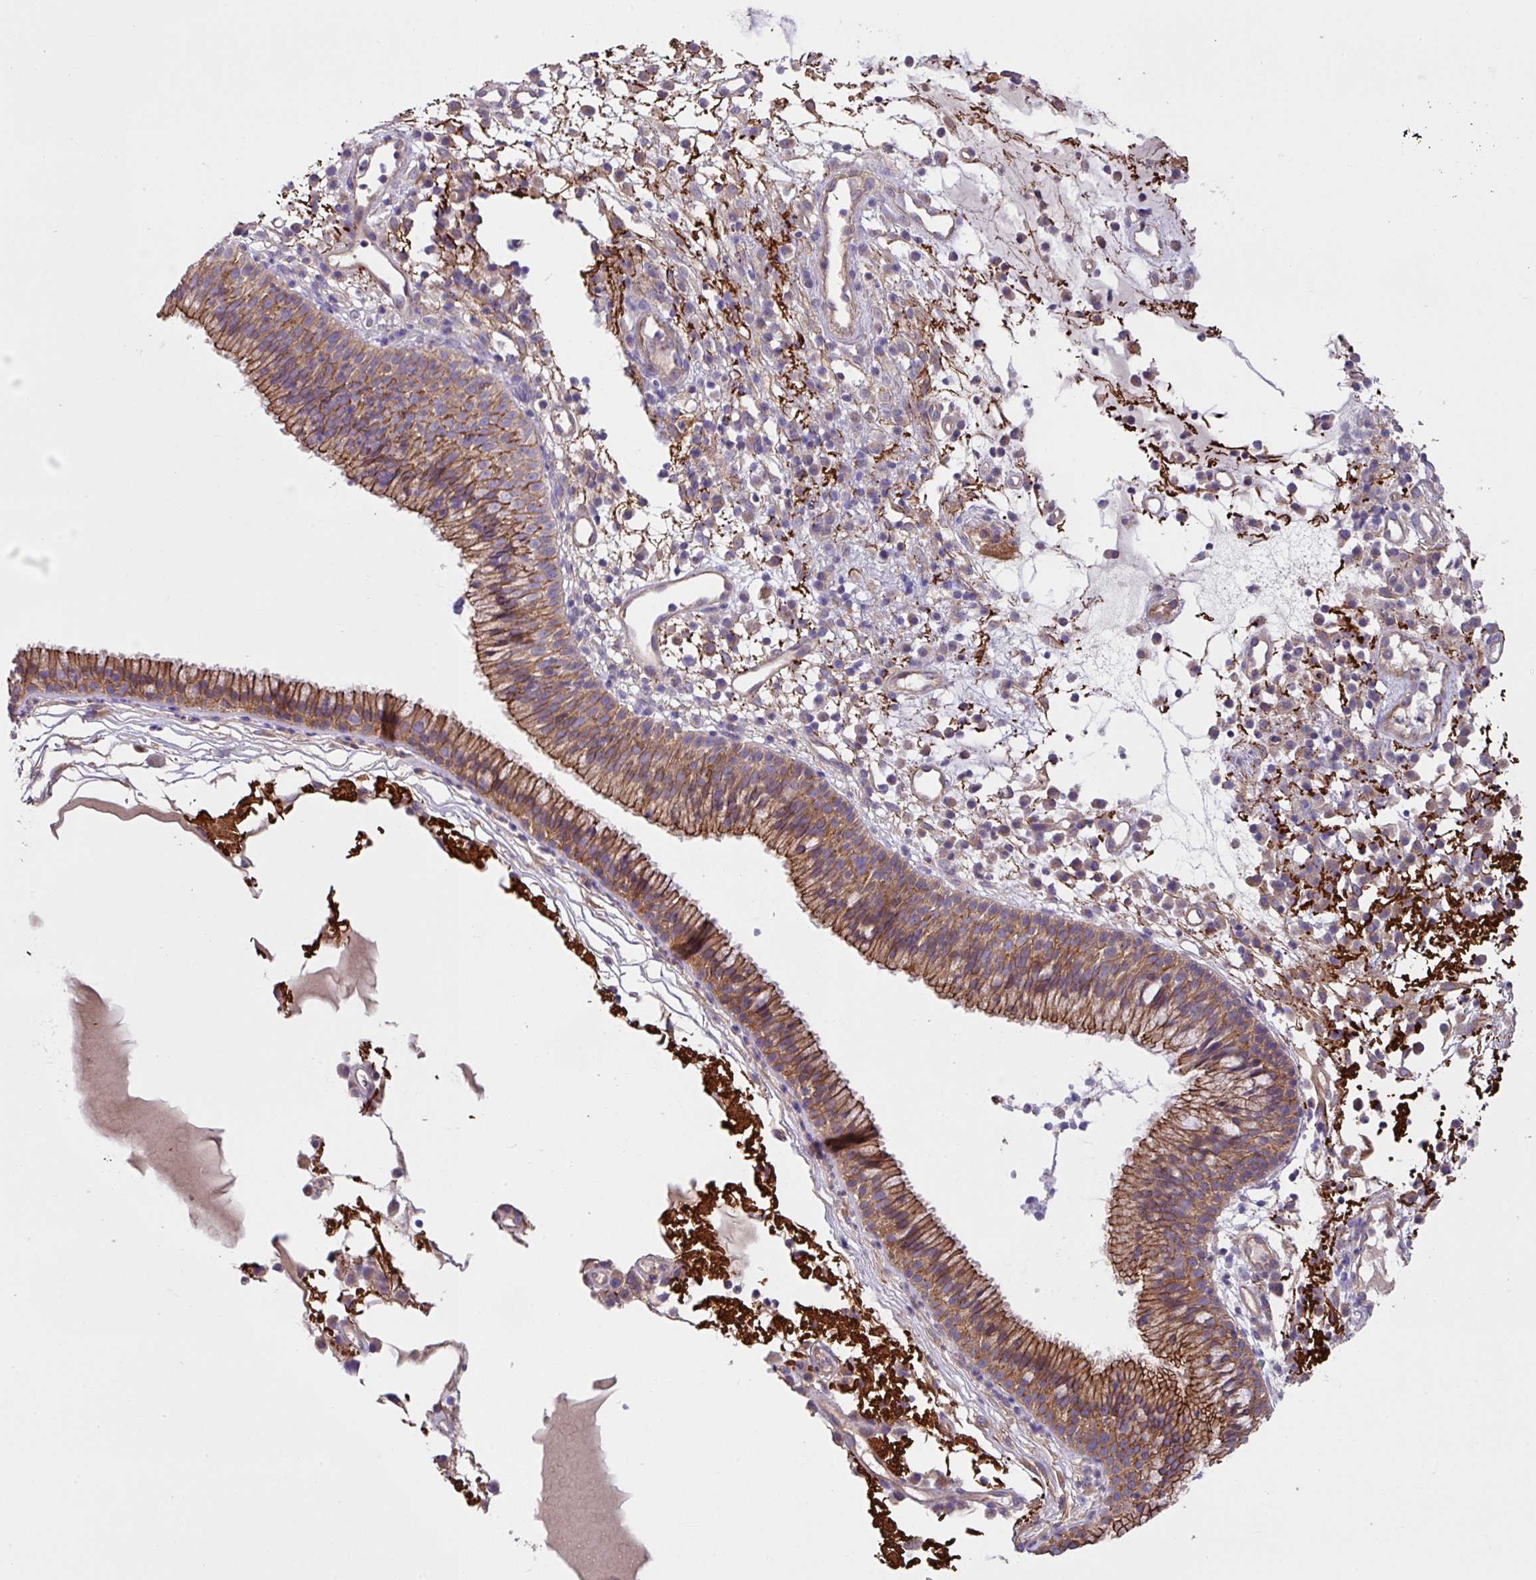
{"staining": {"intensity": "moderate", "quantity": ">75%", "location": "cytoplasmic/membranous"}, "tissue": "nasopharynx", "cell_type": "Respiratory epithelial cells", "image_type": "normal", "snomed": [{"axis": "morphology", "description": "Normal tissue, NOS"}, {"axis": "topography", "description": "Nasopharynx"}], "caption": "An immunohistochemistry (IHC) micrograph of benign tissue is shown. Protein staining in brown labels moderate cytoplasmic/membranous positivity in nasopharynx within respiratory epithelial cells. The staining was performed using DAB (3,3'-diaminobenzidine) to visualize the protein expression in brown, while the nuclei were stained in blue with hematoxylin (Magnification: 20x).", "gene": "RIC1", "patient": {"sex": "male", "age": 21}}